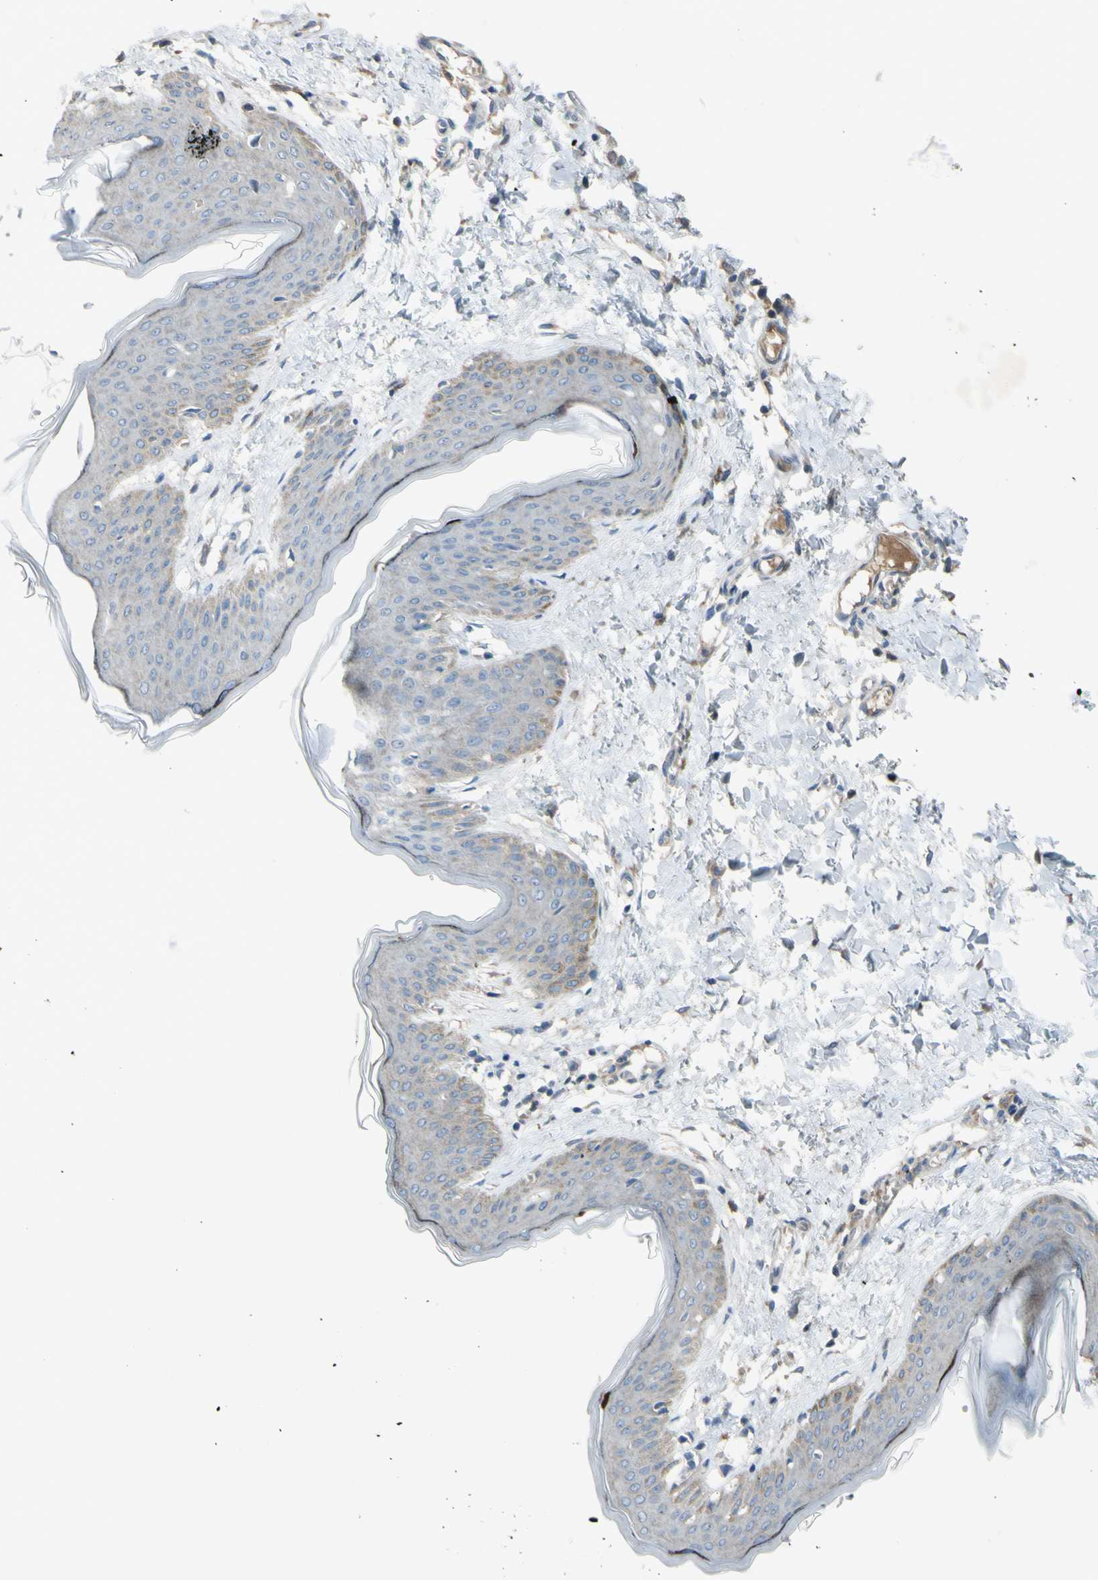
{"staining": {"intensity": "weak", "quantity": ">75%", "location": "cytoplasmic/membranous"}, "tissue": "skin", "cell_type": "Fibroblasts", "image_type": "normal", "snomed": [{"axis": "morphology", "description": "Normal tissue, NOS"}, {"axis": "topography", "description": "Skin"}], "caption": "Weak cytoplasmic/membranous positivity is seen in approximately >75% of fibroblasts in unremarkable skin.", "gene": "ATRN", "patient": {"sex": "female", "age": 17}}